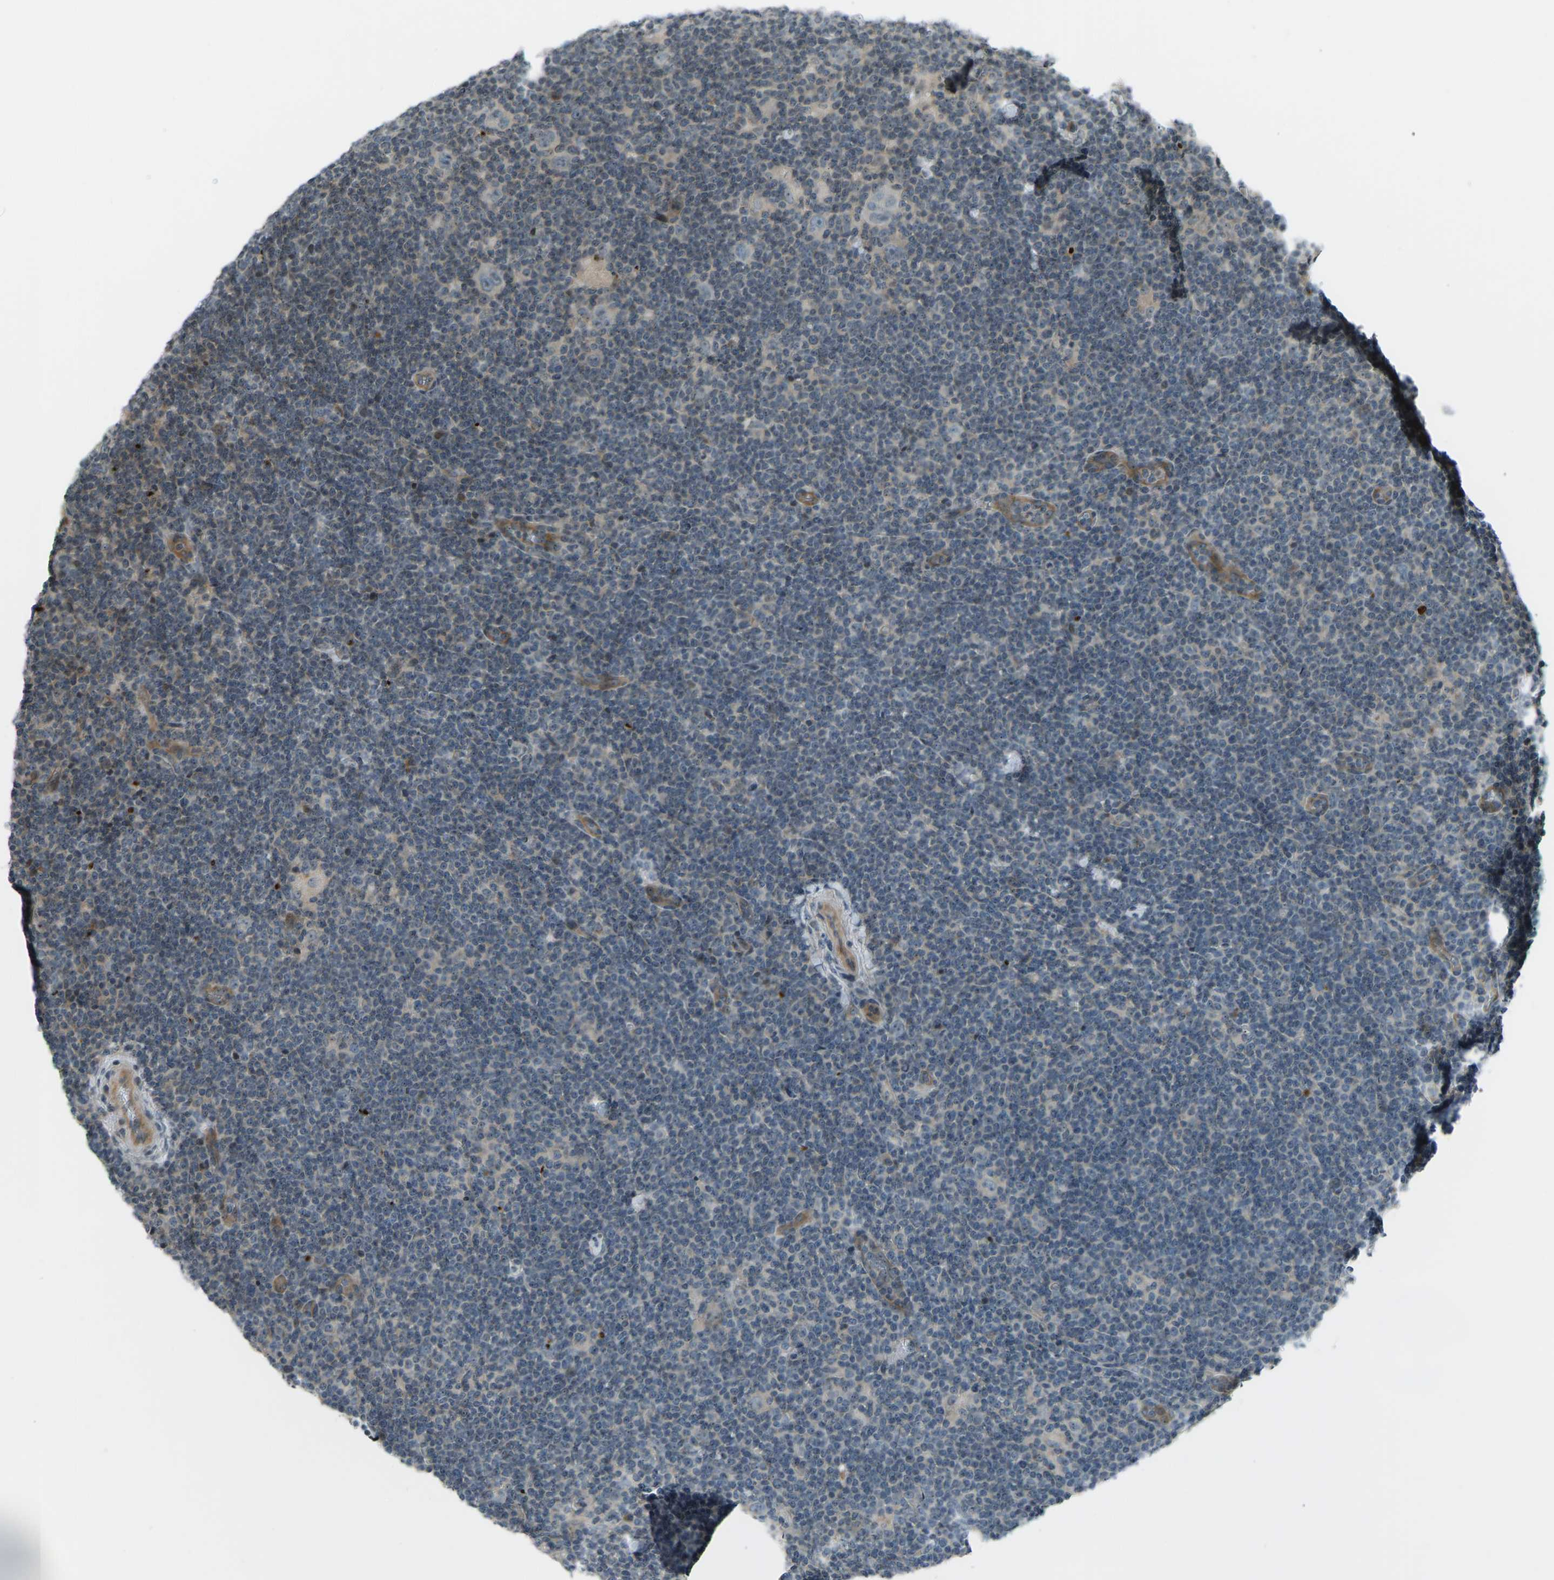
{"staining": {"intensity": "negative", "quantity": "none", "location": "none"}, "tissue": "lymphoma", "cell_type": "Tumor cells", "image_type": "cancer", "snomed": [{"axis": "morphology", "description": "Hodgkin's disease, NOS"}, {"axis": "topography", "description": "Lymph node"}], "caption": "There is no significant expression in tumor cells of lymphoma. Nuclei are stained in blue.", "gene": "SVOPL", "patient": {"sex": "female", "age": 57}}